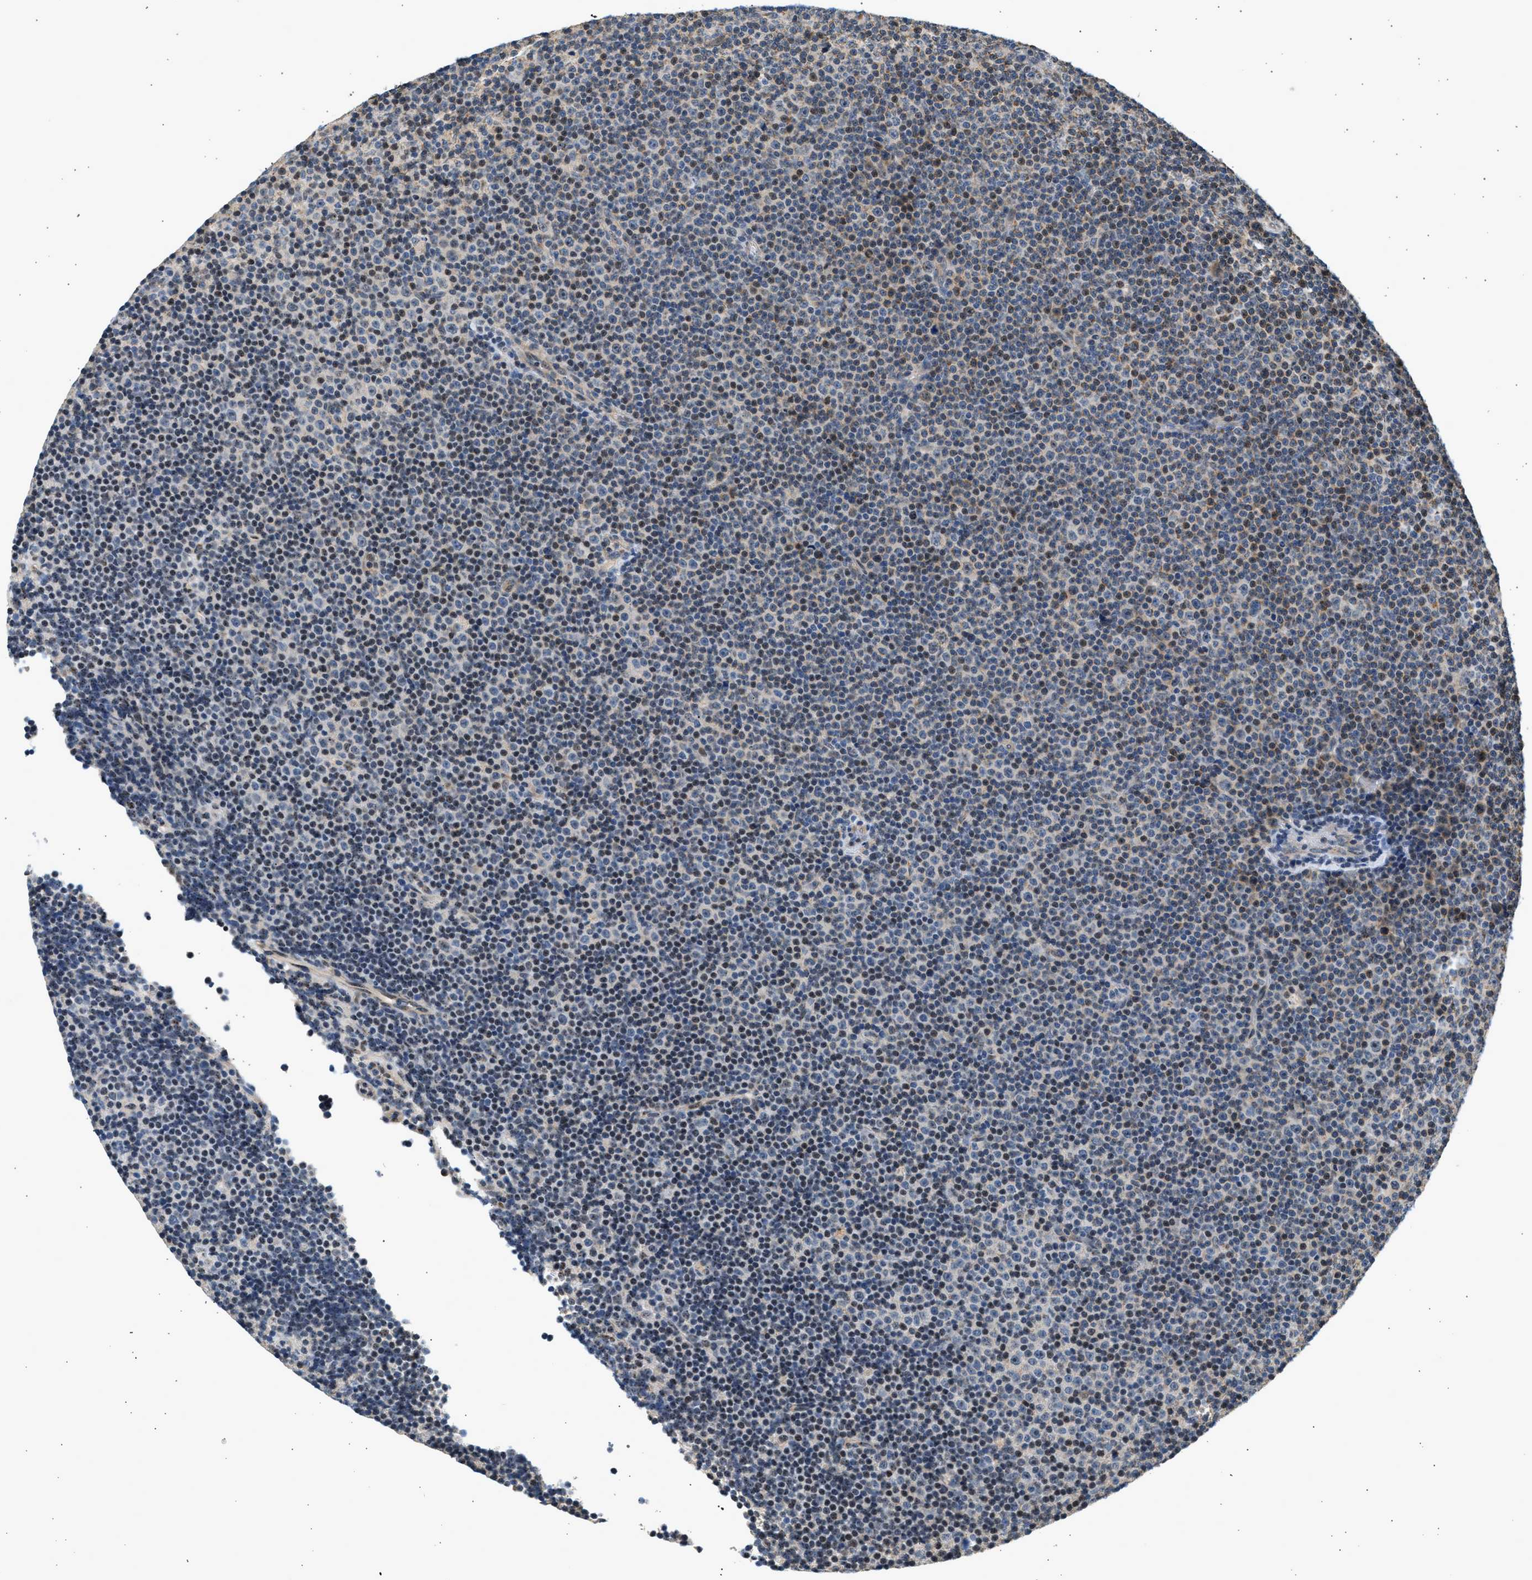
{"staining": {"intensity": "weak", "quantity": "25%-75%", "location": "nuclear"}, "tissue": "lymphoma", "cell_type": "Tumor cells", "image_type": "cancer", "snomed": [{"axis": "morphology", "description": "Malignant lymphoma, non-Hodgkin's type, Low grade"}, {"axis": "topography", "description": "Lymph node"}], "caption": "Low-grade malignant lymphoma, non-Hodgkin's type stained with a protein marker exhibits weak staining in tumor cells.", "gene": "WDR31", "patient": {"sex": "female", "age": 67}}